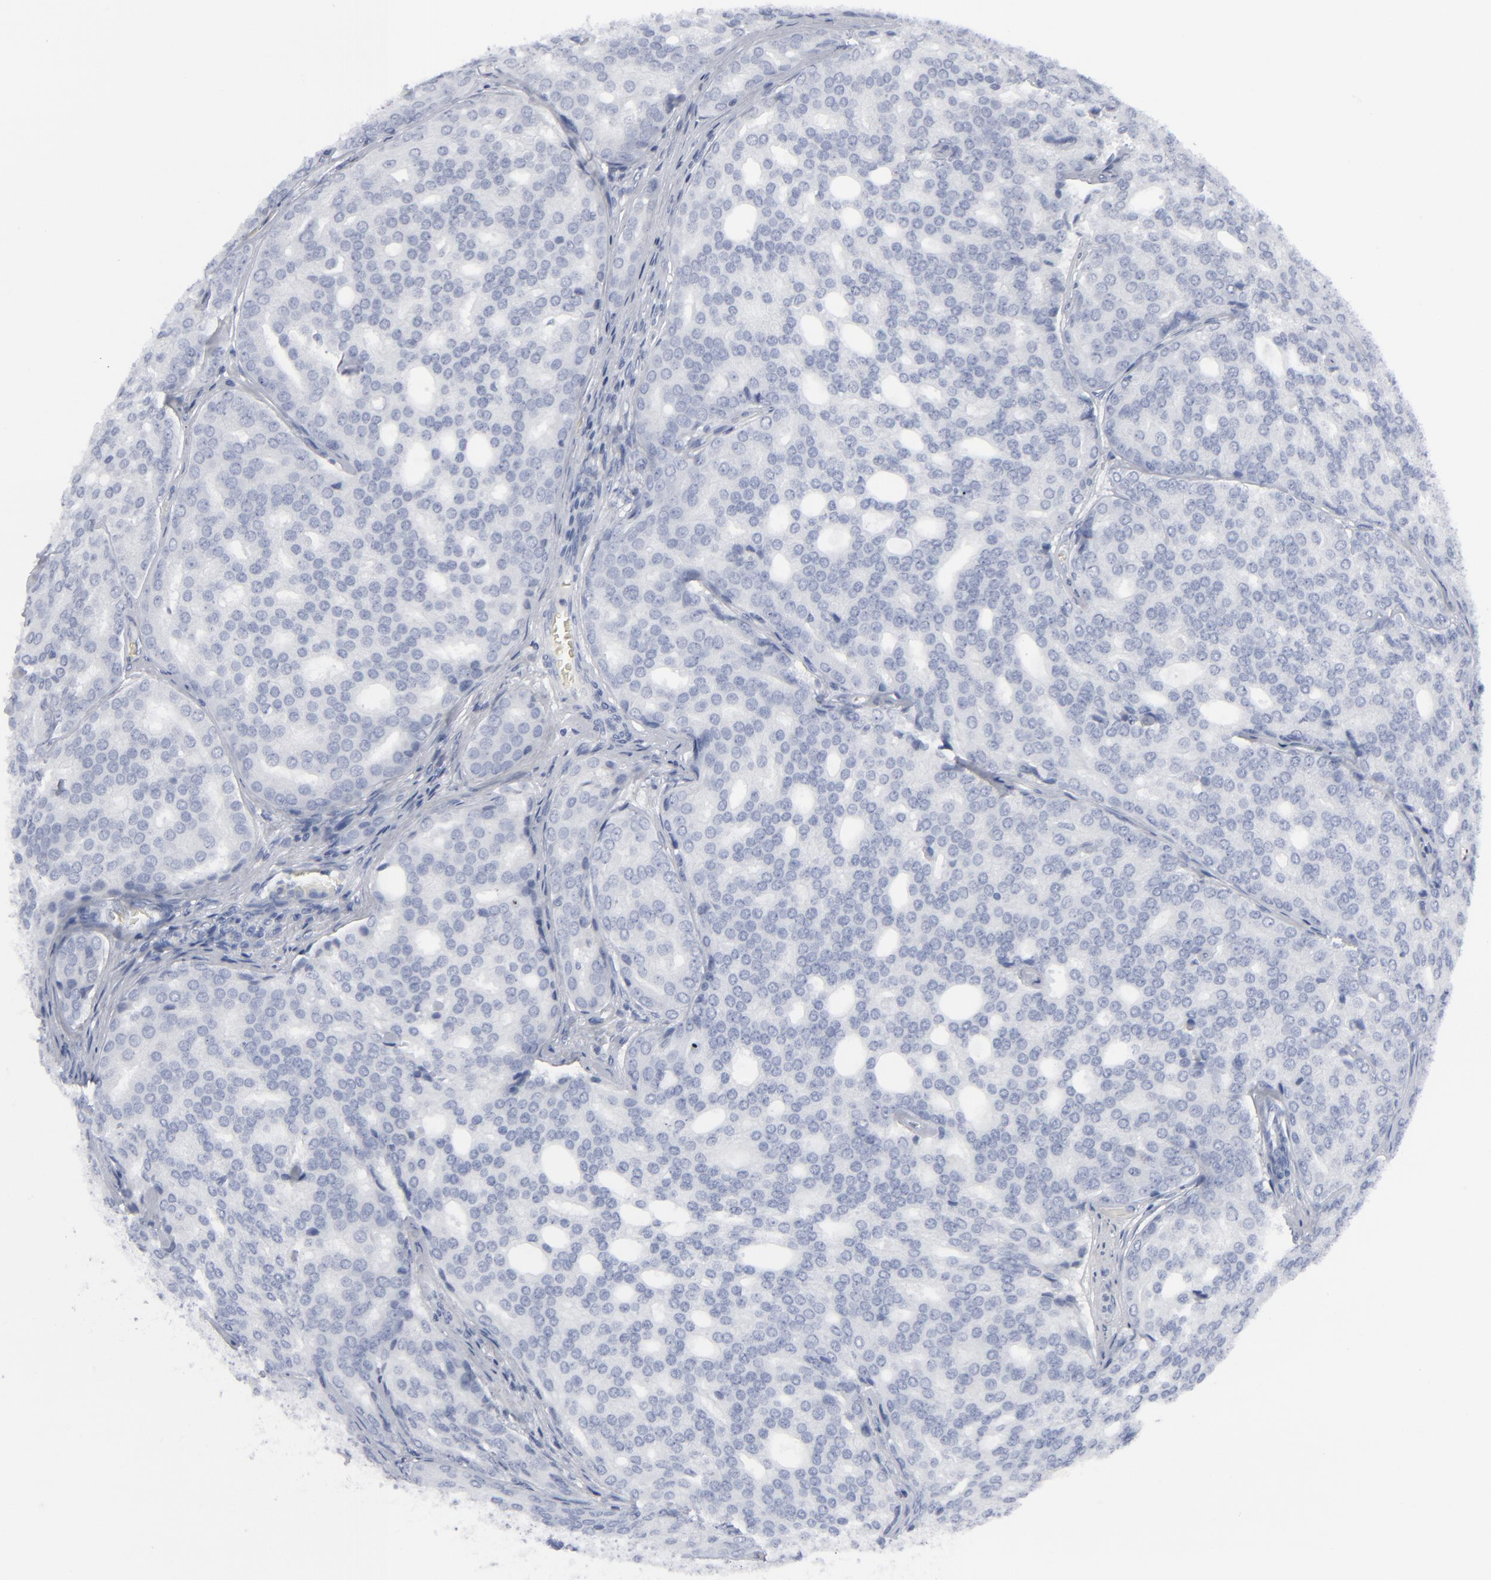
{"staining": {"intensity": "negative", "quantity": "none", "location": "none"}, "tissue": "prostate cancer", "cell_type": "Tumor cells", "image_type": "cancer", "snomed": [{"axis": "morphology", "description": "Adenocarcinoma, High grade"}, {"axis": "topography", "description": "Prostate"}], "caption": "Prostate high-grade adenocarcinoma stained for a protein using IHC reveals no staining tumor cells.", "gene": "MSLN", "patient": {"sex": "male", "age": 64}}